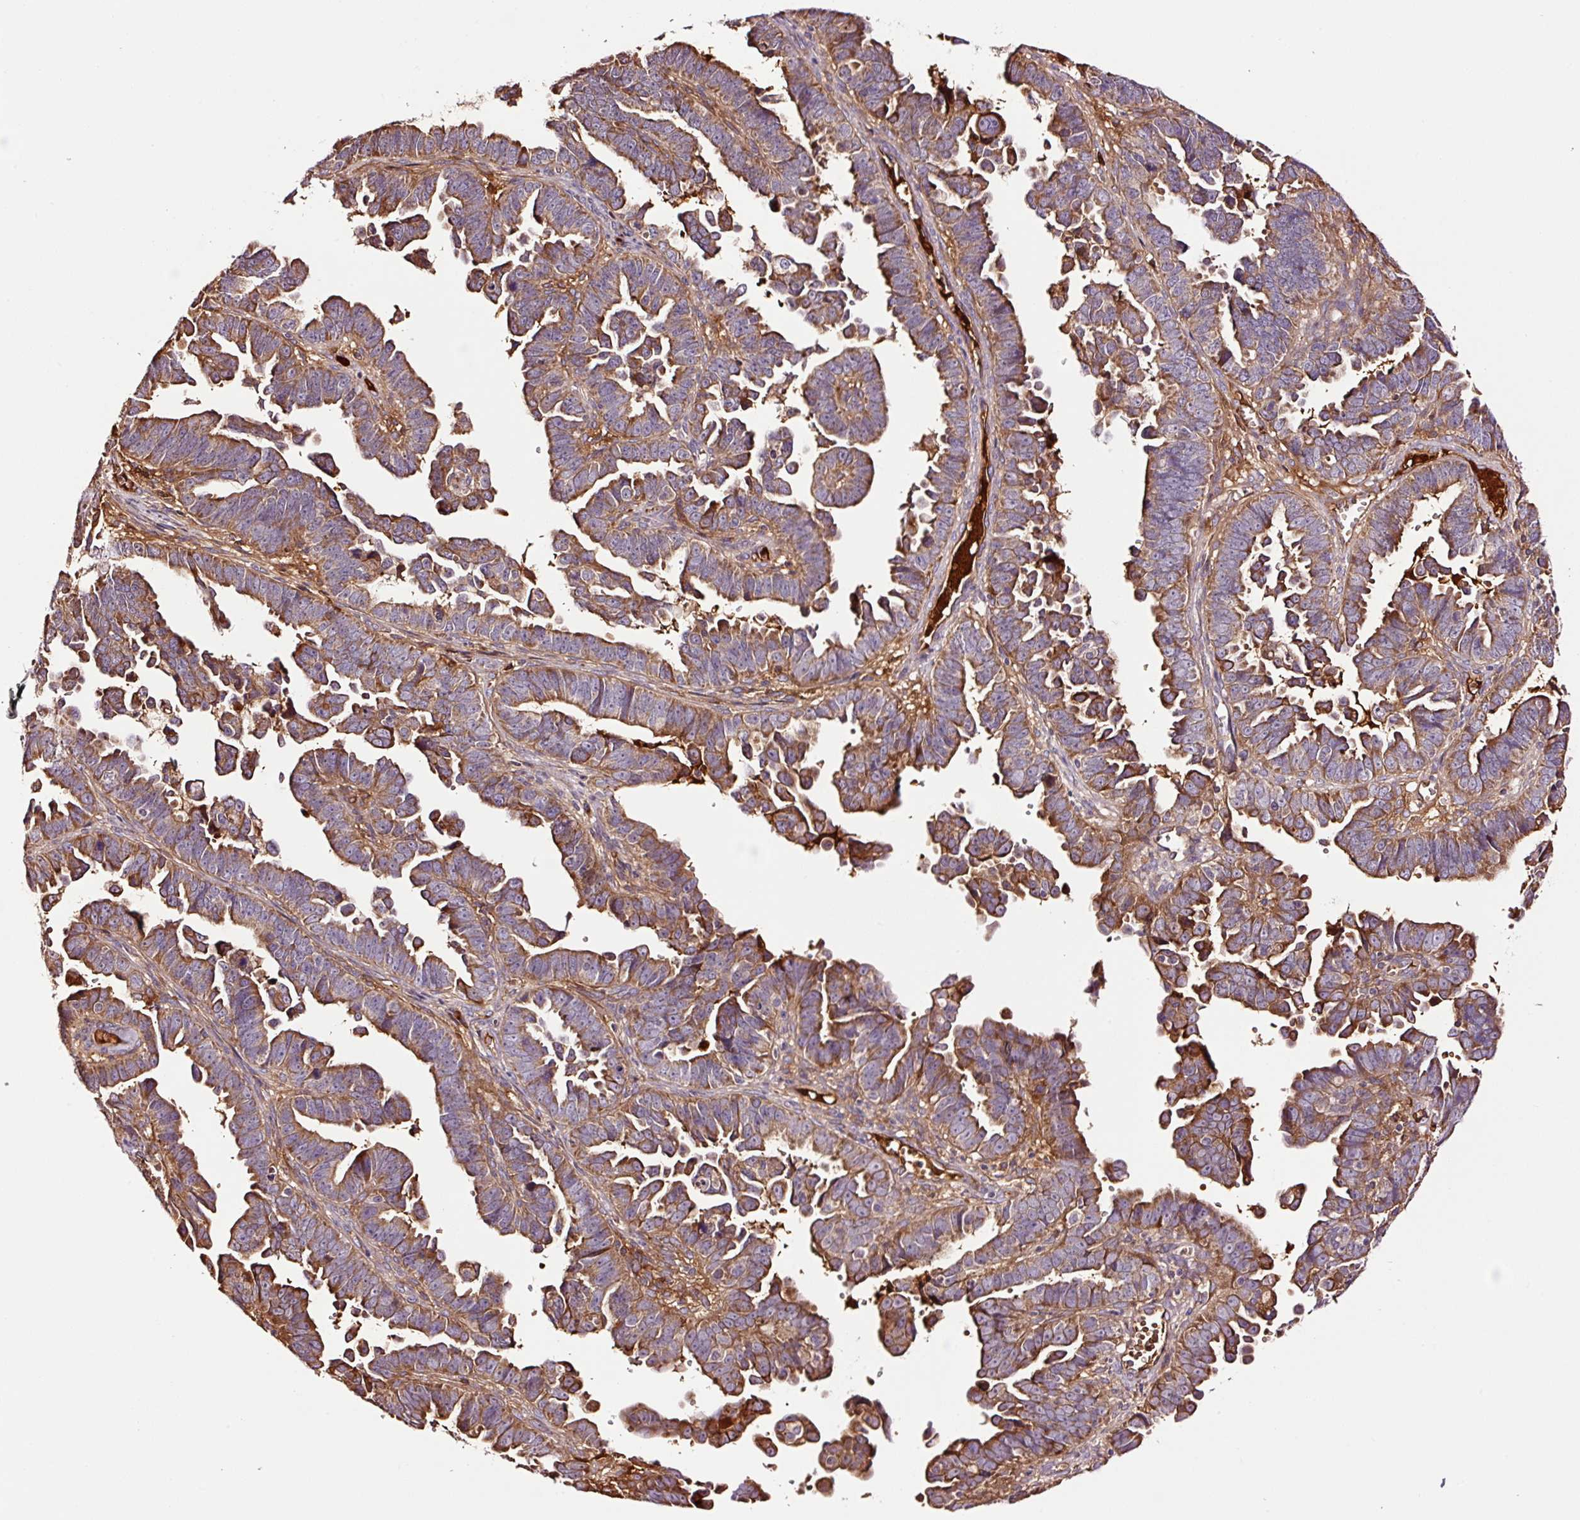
{"staining": {"intensity": "strong", "quantity": ">75%", "location": "cytoplasmic/membranous"}, "tissue": "endometrial cancer", "cell_type": "Tumor cells", "image_type": "cancer", "snomed": [{"axis": "morphology", "description": "Adenocarcinoma, NOS"}, {"axis": "topography", "description": "Endometrium"}], "caption": "DAB immunohistochemical staining of endometrial cancer (adenocarcinoma) reveals strong cytoplasmic/membranous protein staining in approximately >75% of tumor cells.", "gene": "PGLYRP2", "patient": {"sex": "female", "age": 75}}